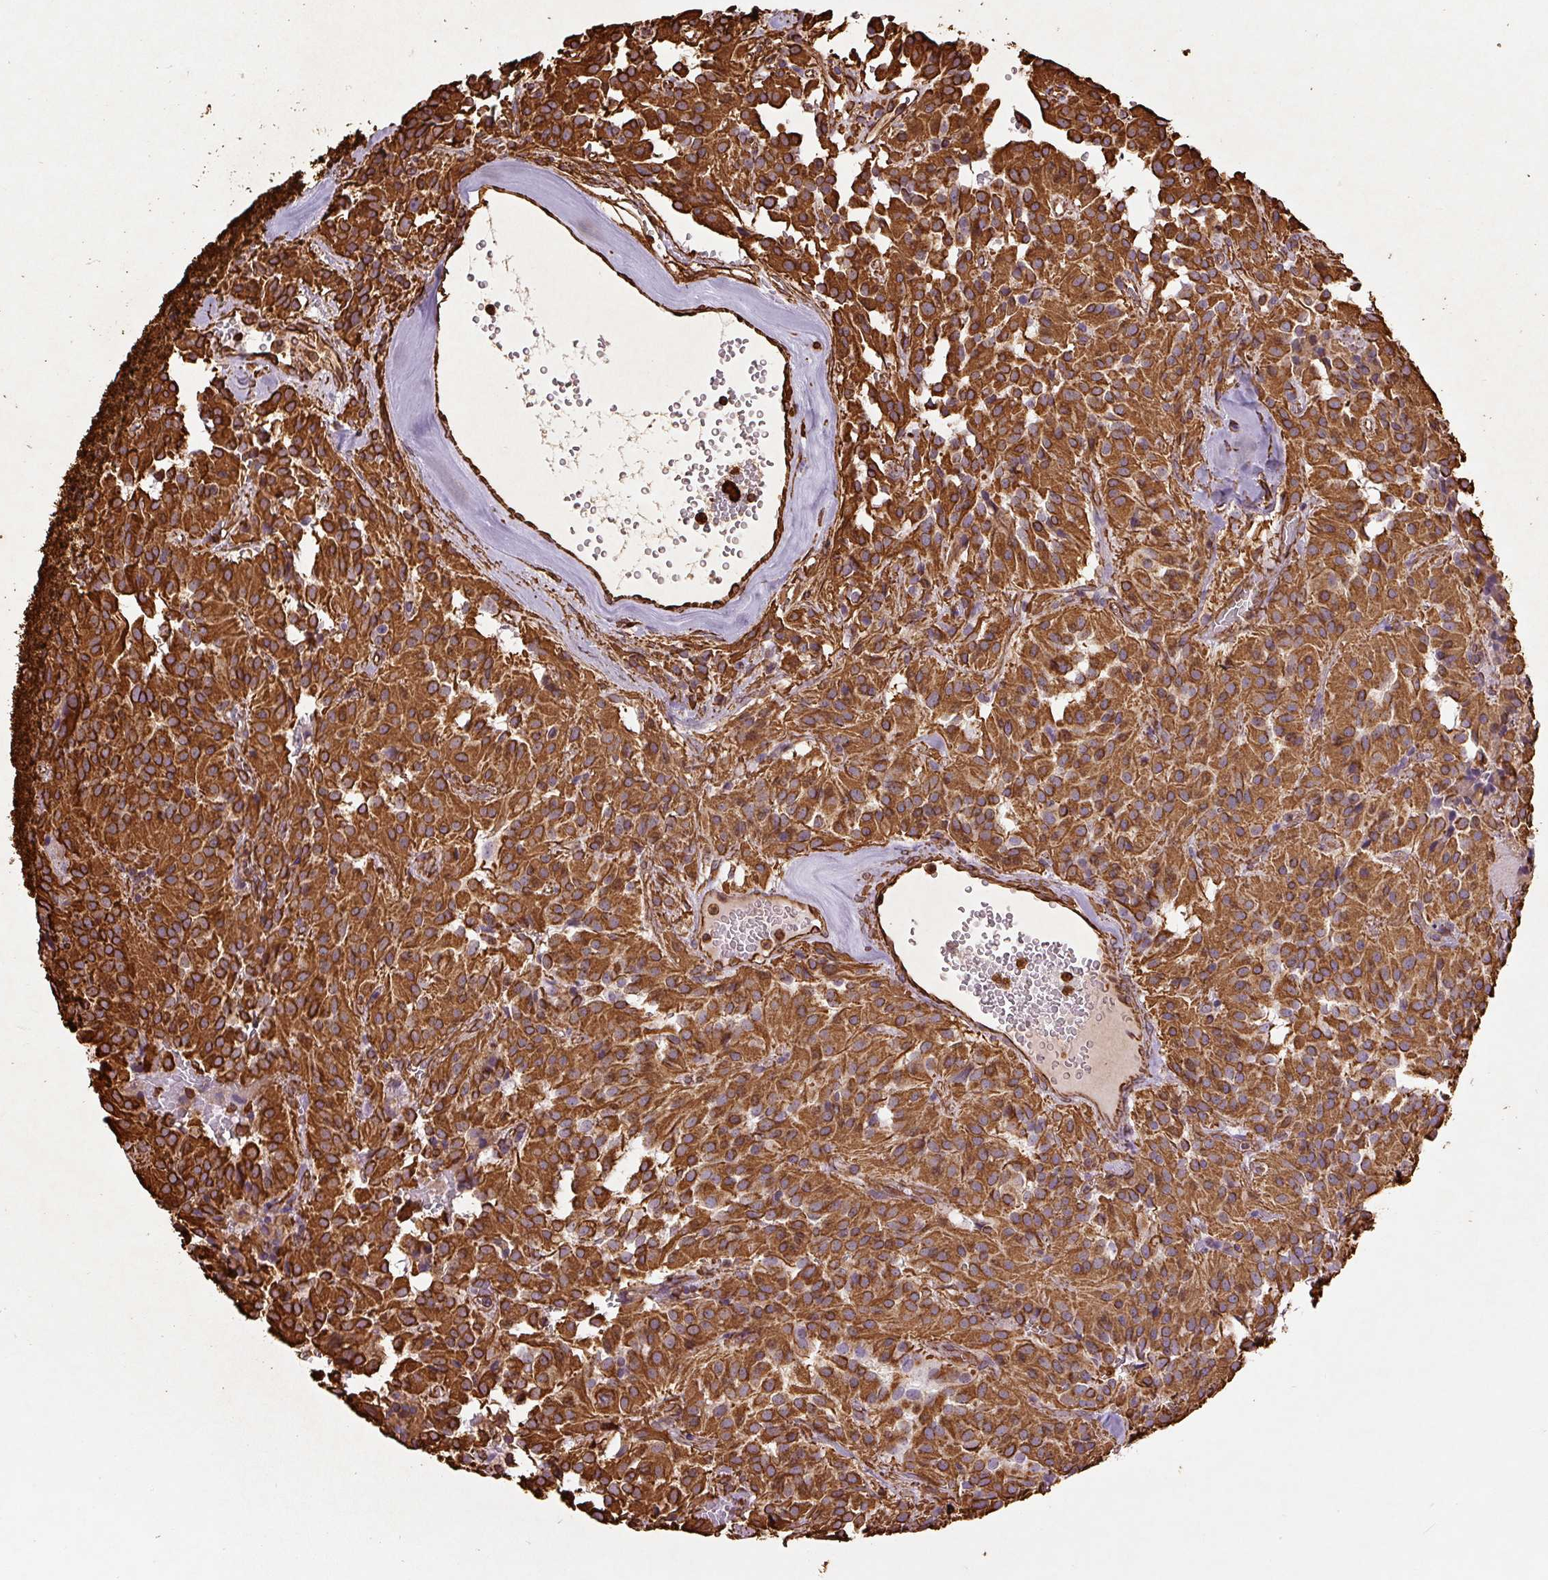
{"staining": {"intensity": "strong", "quantity": ">75%", "location": "cytoplasmic/membranous"}, "tissue": "glioma", "cell_type": "Tumor cells", "image_type": "cancer", "snomed": [{"axis": "morphology", "description": "Glioma, malignant, Low grade"}, {"axis": "topography", "description": "Brain"}], "caption": "DAB (3,3'-diaminobenzidine) immunohistochemical staining of glioma shows strong cytoplasmic/membranous protein positivity in approximately >75% of tumor cells. (DAB (3,3'-diaminobenzidine) = brown stain, brightfield microscopy at high magnification).", "gene": "VIM", "patient": {"sex": "male", "age": 42}}